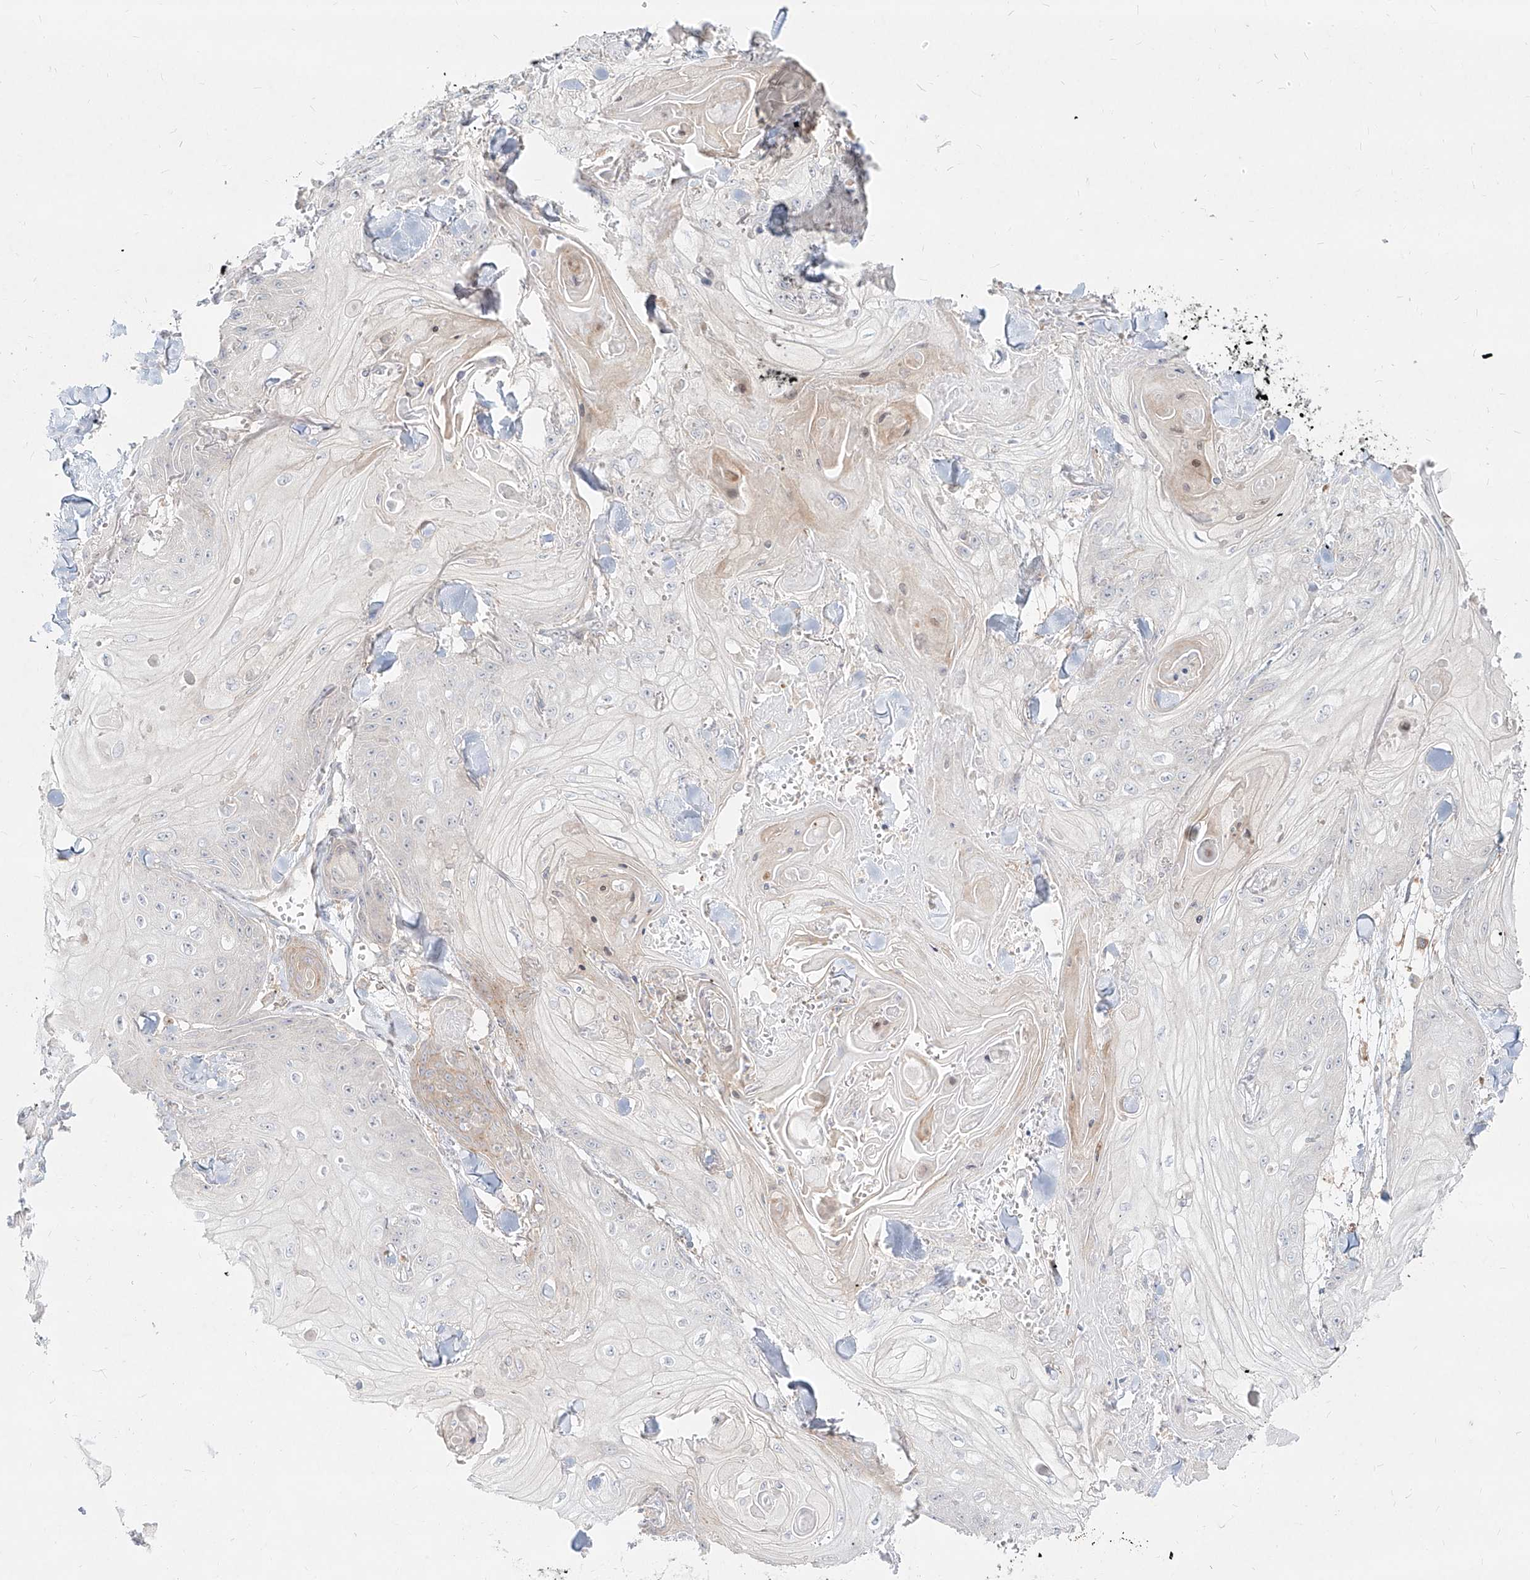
{"staining": {"intensity": "negative", "quantity": "none", "location": "none"}, "tissue": "skin cancer", "cell_type": "Tumor cells", "image_type": "cancer", "snomed": [{"axis": "morphology", "description": "Squamous cell carcinoma, NOS"}, {"axis": "topography", "description": "Skin"}], "caption": "IHC histopathology image of skin cancer (squamous cell carcinoma) stained for a protein (brown), which shows no staining in tumor cells.", "gene": "SLC2A12", "patient": {"sex": "male", "age": 74}}